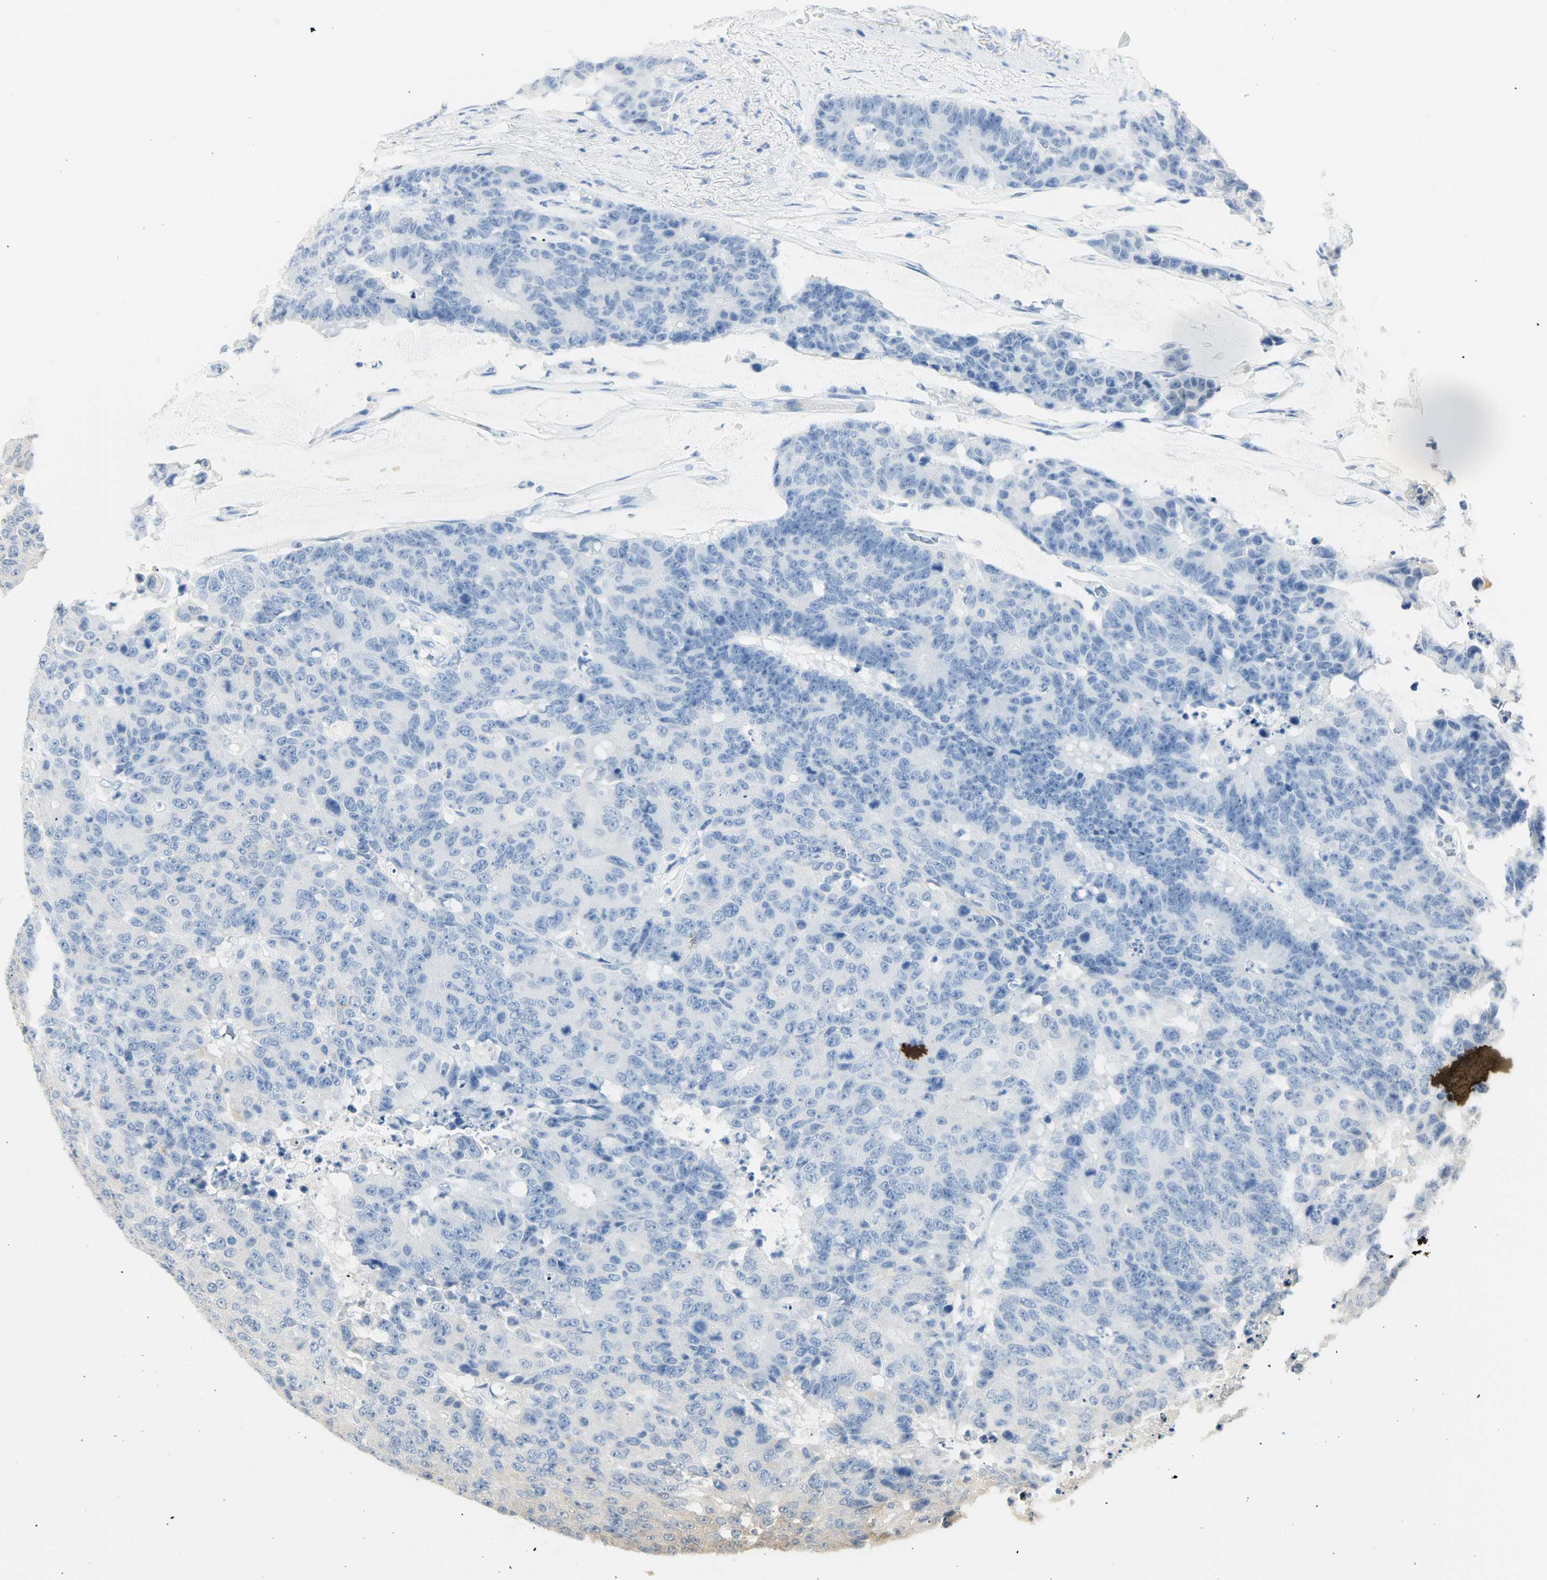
{"staining": {"intensity": "negative", "quantity": "none", "location": "none"}, "tissue": "colorectal cancer", "cell_type": "Tumor cells", "image_type": "cancer", "snomed": [{"axis": "morphology", "description": "Adenocarcinoma, NOS"}, {"axis": "topography", "description": "Colon"}], "caption": "Immunohistochemistry (IHC) of colorectal cancer (adenocarcinoma) reveals no staining in tumor cells.", "gene": "YWHAZ", "patient": {"sex": "female", "age": 86}}